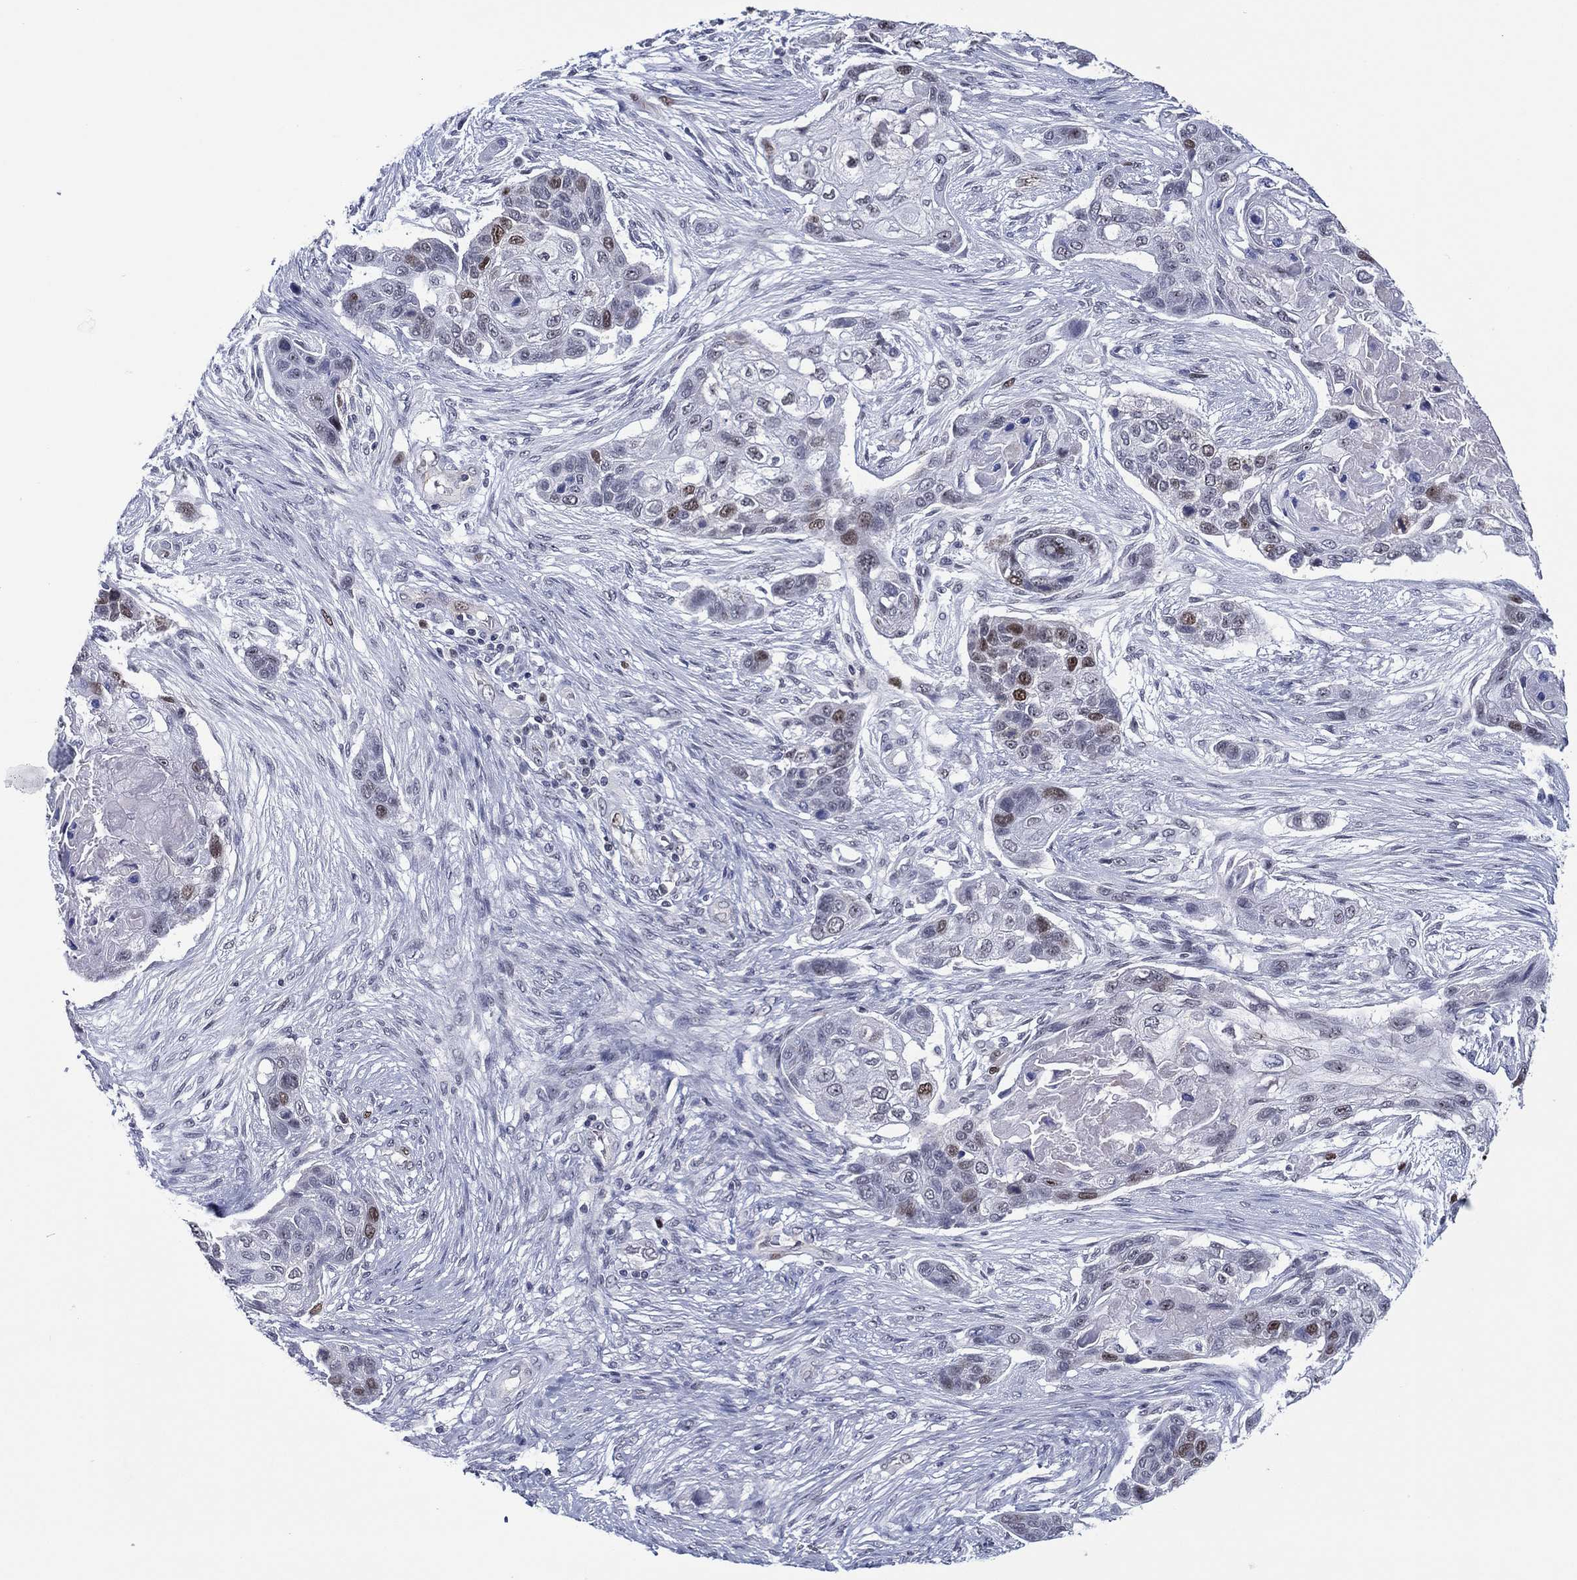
{"staining": {"intensity": "strong", "quantity": "<25%", "location": "nuclear"}, "tissue": "lung cancer", "cell_type": "Tumor cells", "image_type": "cancer", "snomed": [{"axis": "morphology", "description": "Squamous cell carcinoma, NOS"}, {"axis": "topography", "description": "Lung"}], "caption": "DAB (3,3'-diaminobenzidine) immunohistochemical staining of human lung squamous cell carcinoma demonstrates strong nuclear protein expression in about <25% of tumor cells.", "gene": "GATA6", "patient": {"sex": "male", "age": 69}}